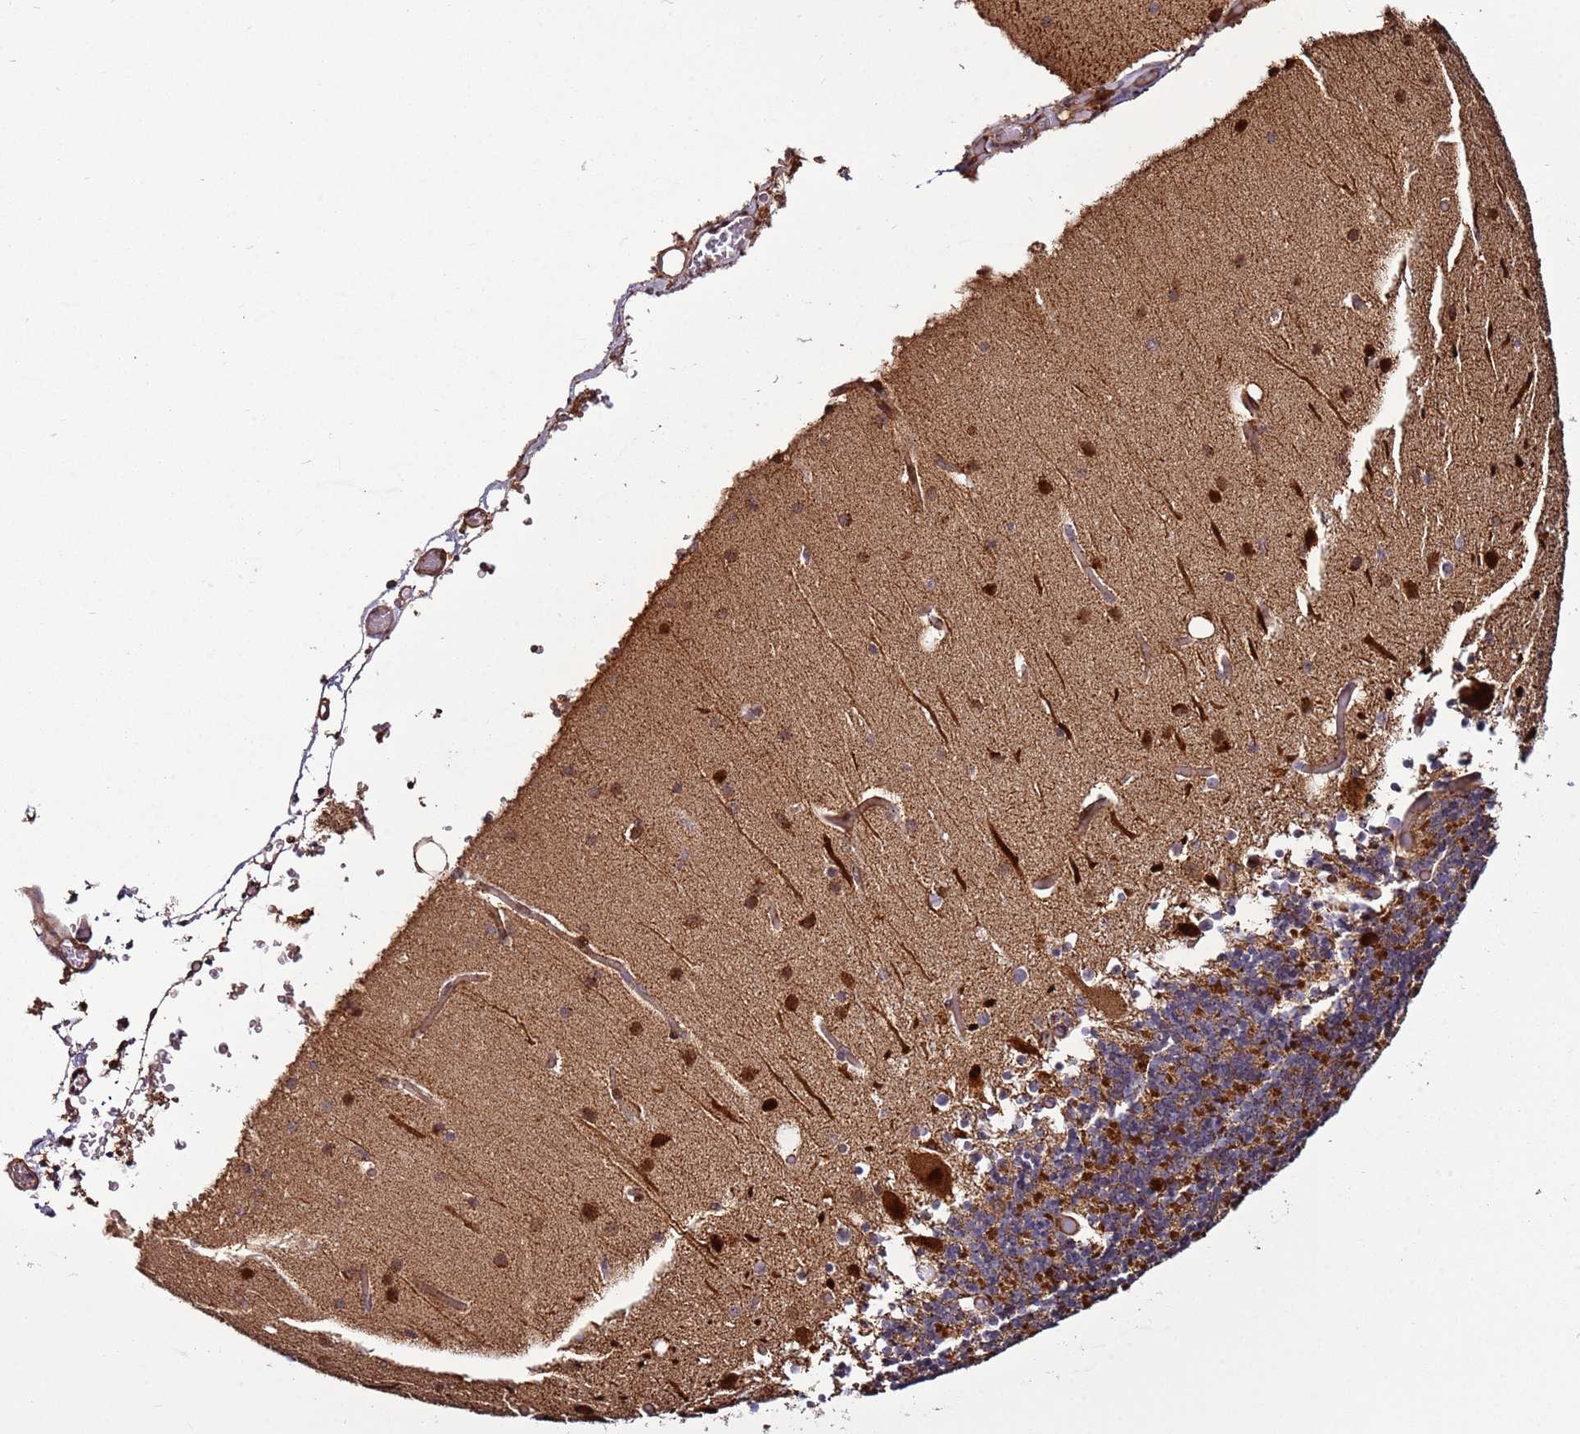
{"staining": {"intensity": "moderate", "quantity": "25%-75%", "location": "cytoplasmic/membranous"}, "tissue": "cerebellum", "cell_type": "Cells in granular layer", "image_type": "normal", "snomed": [{"axis": "morphology", "description": "Normal tissue, NOS"}, {"axis": "topography", "description": "Cerebellum"}], "caption": "Human cerebellum stained with a brown dye reveals moderate cytoplasmic/membranous positive expression in about 25%-75% of cells in granular layer.", "gene": "RHBDL1", "patient": {"sex": "male", "age": 57}}